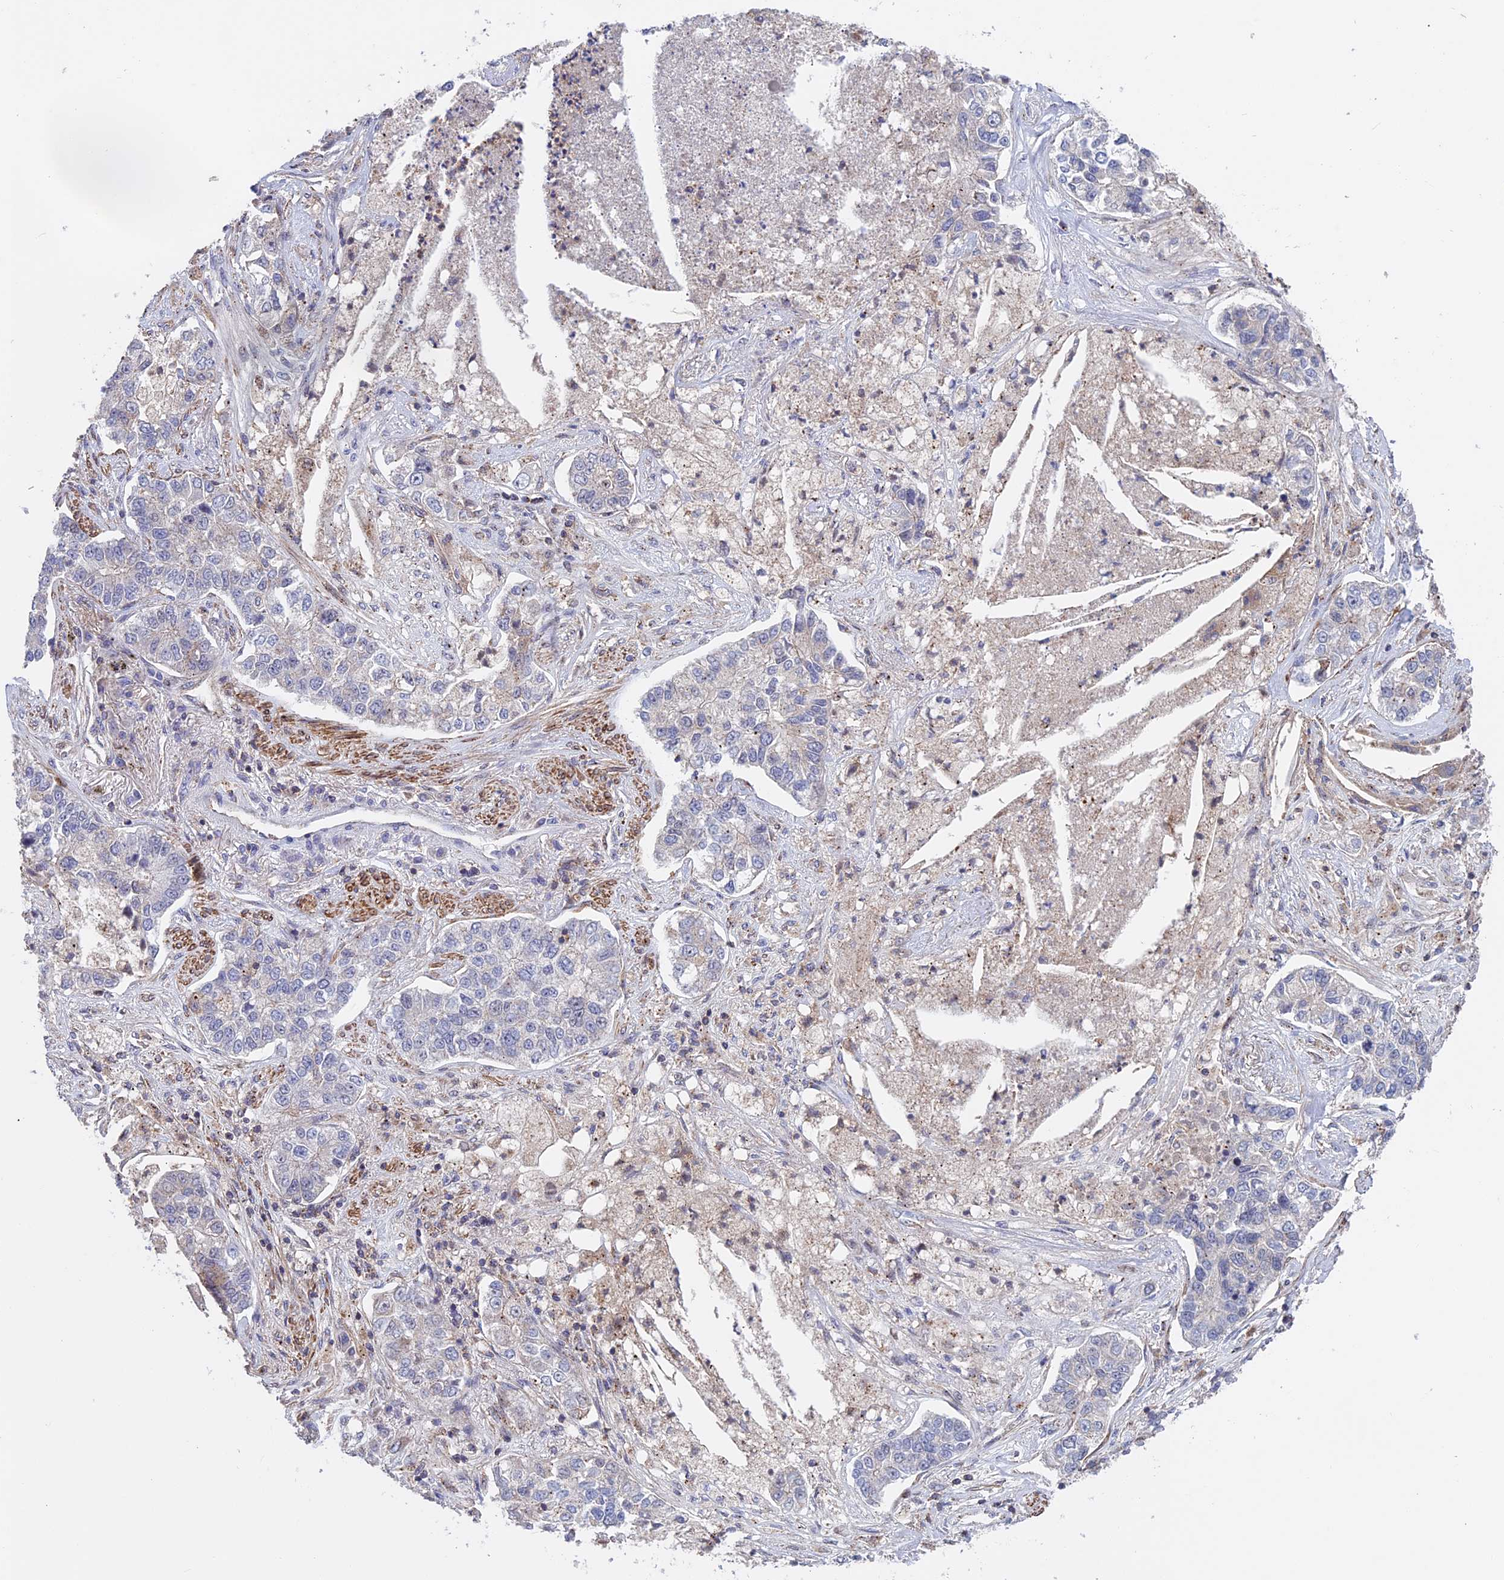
{"staining": {"intensity": "negative", "quantity": "none", "location": "none"}, "tissue": "lung cancer", "cell_type": "Tumor cells", "image_type": "cancer", "snomed": [{"axis": "morphology", "description": "Adenocarcinoma, NOS"}, {"axis": "topography", "description": "Lung"}], "caption": "This histopathology image is of adenocarcinoma (lung) stained with immunohistochemistry to label a protein in brown with the nuclei are counter-stained blue. There is no staining in tumor cells.", "gene": "LYPD5", "patient": {"sex": "male", "age": 49}}